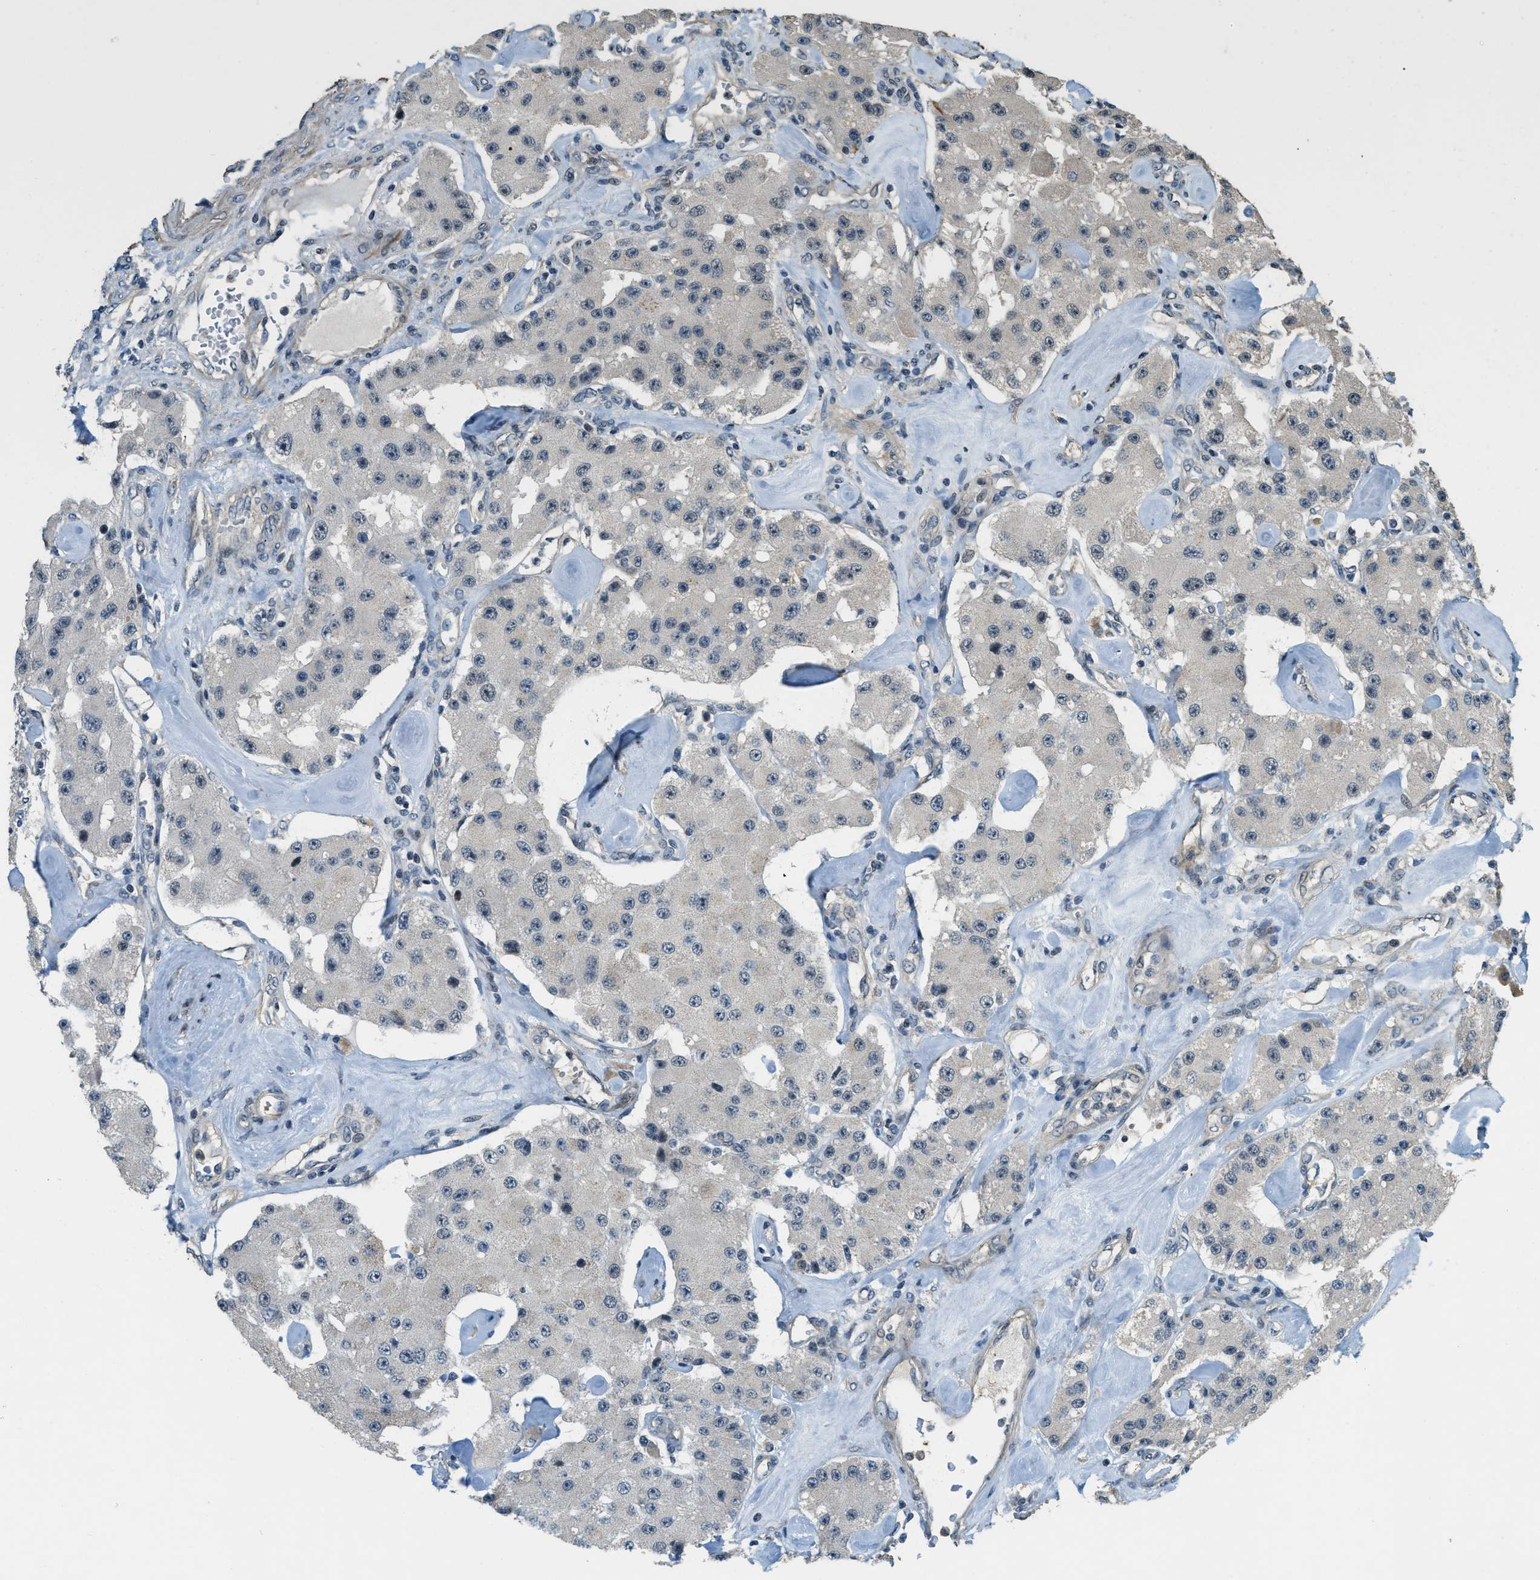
{"staining": {"intensity": "negative", "quantity": "none", "location": "none"}, "tissue": "carcinoid", "cell_type": "Tumor cells", "image_type": "cancer", "snomed": [{"axis": "morphology", "description": "Carcinoid, malignant, NOS"}, {"axis": "topography", "description": "Pancreas"}], "caption": "Immunohistochemical staining of human carcinoid shows no significant expression in tumor cells.", "gene": "MED21", "patient": {"sex": "male", "age": 41}}